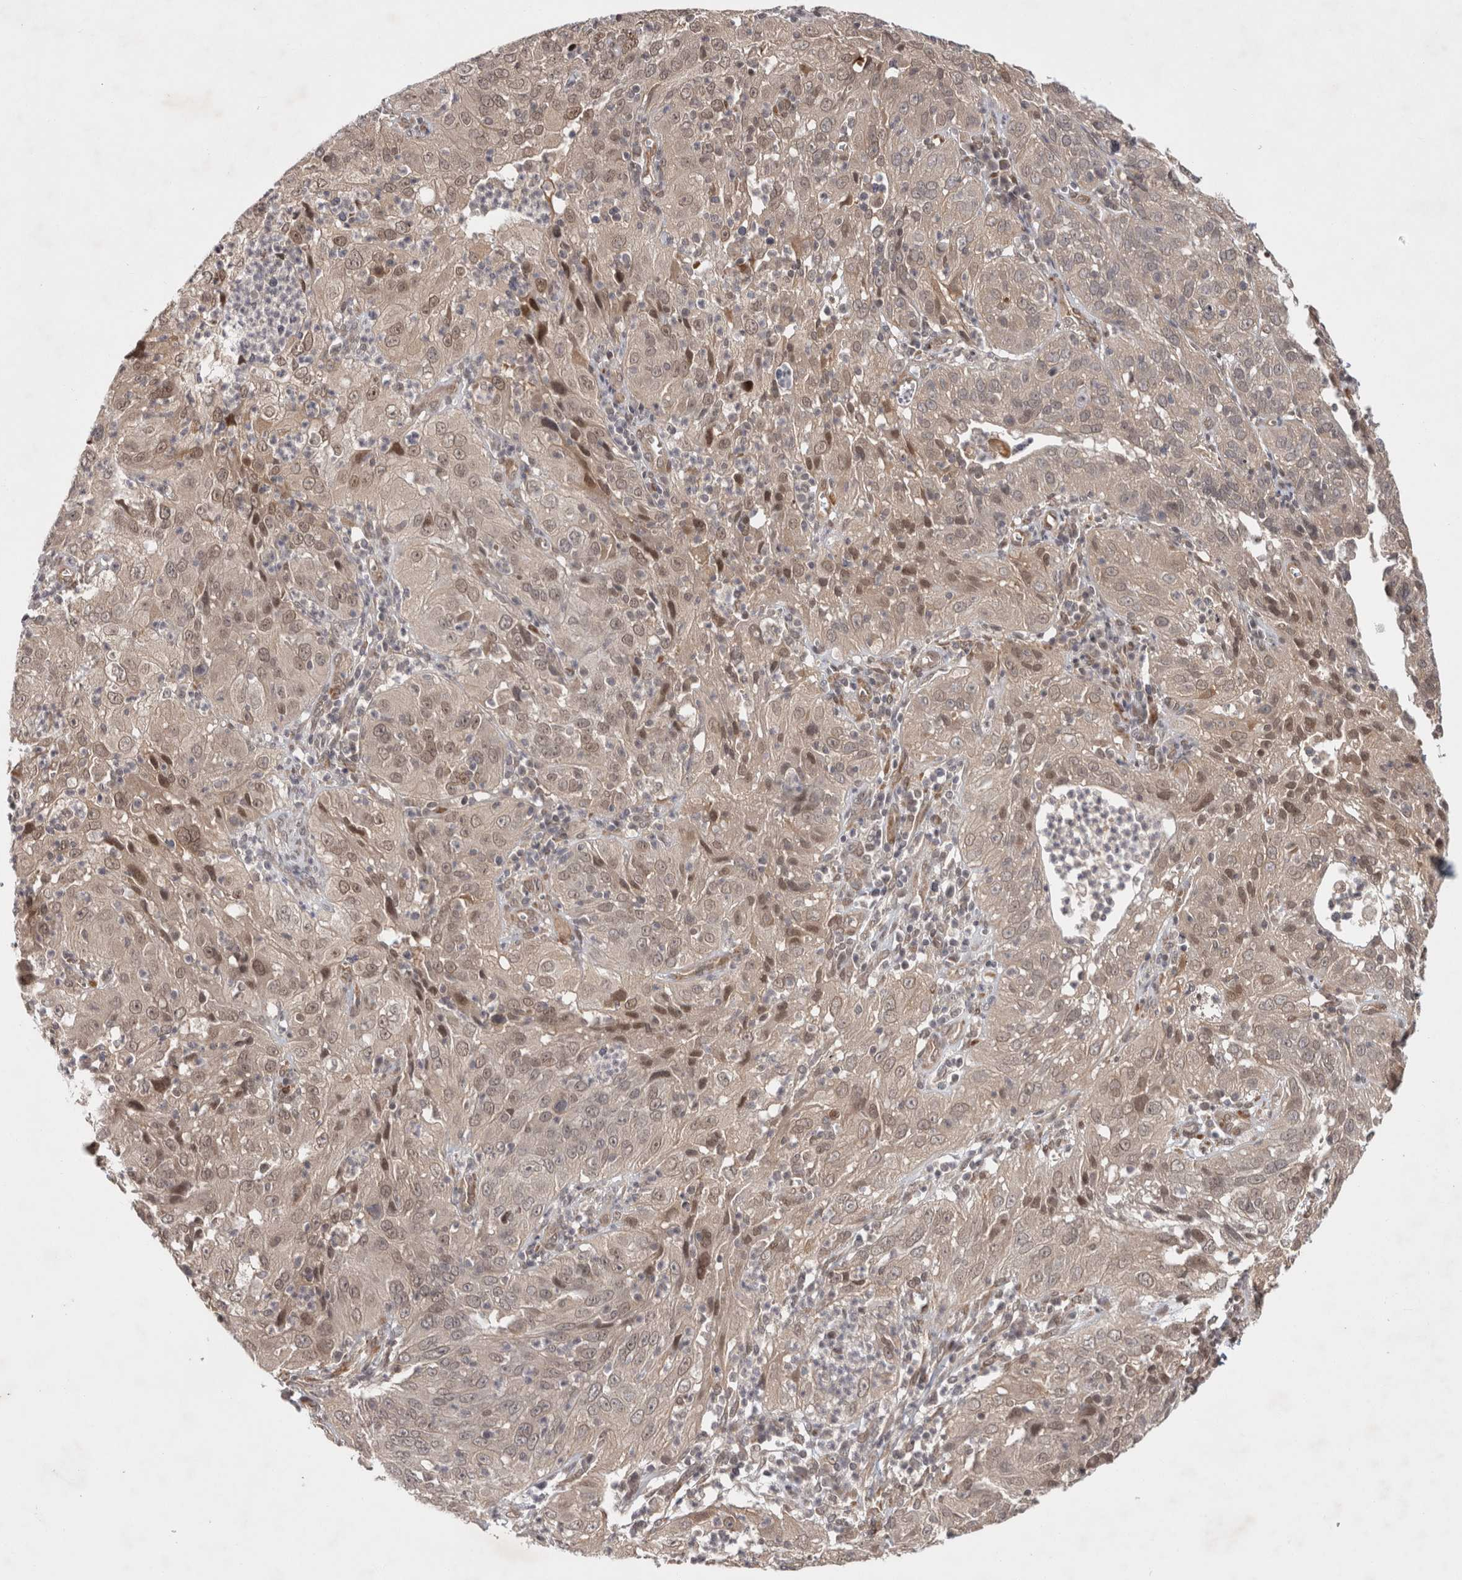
{"staining": {"intensity": "moderate", "quantity": ">75%", "location": "nuclear"}, "tissue": "cervical cancer", "cell_type": "Tumor cells", "image_type": "cancer", "snomed": [{"axis": "morphology", "description": "Squamous cell carcinoma, NOS"}, {"axis": "topography", "description": "Cervix"}], "caption": "An IHC image of tumor tissue is shown. Protein staining in brown shows moderate nuclear positivity in cervical cancer (squamous cell carcinoma) within tumor cells.", "gene": "ZNF318", "patient": {"sex": "female", "age": 32}}